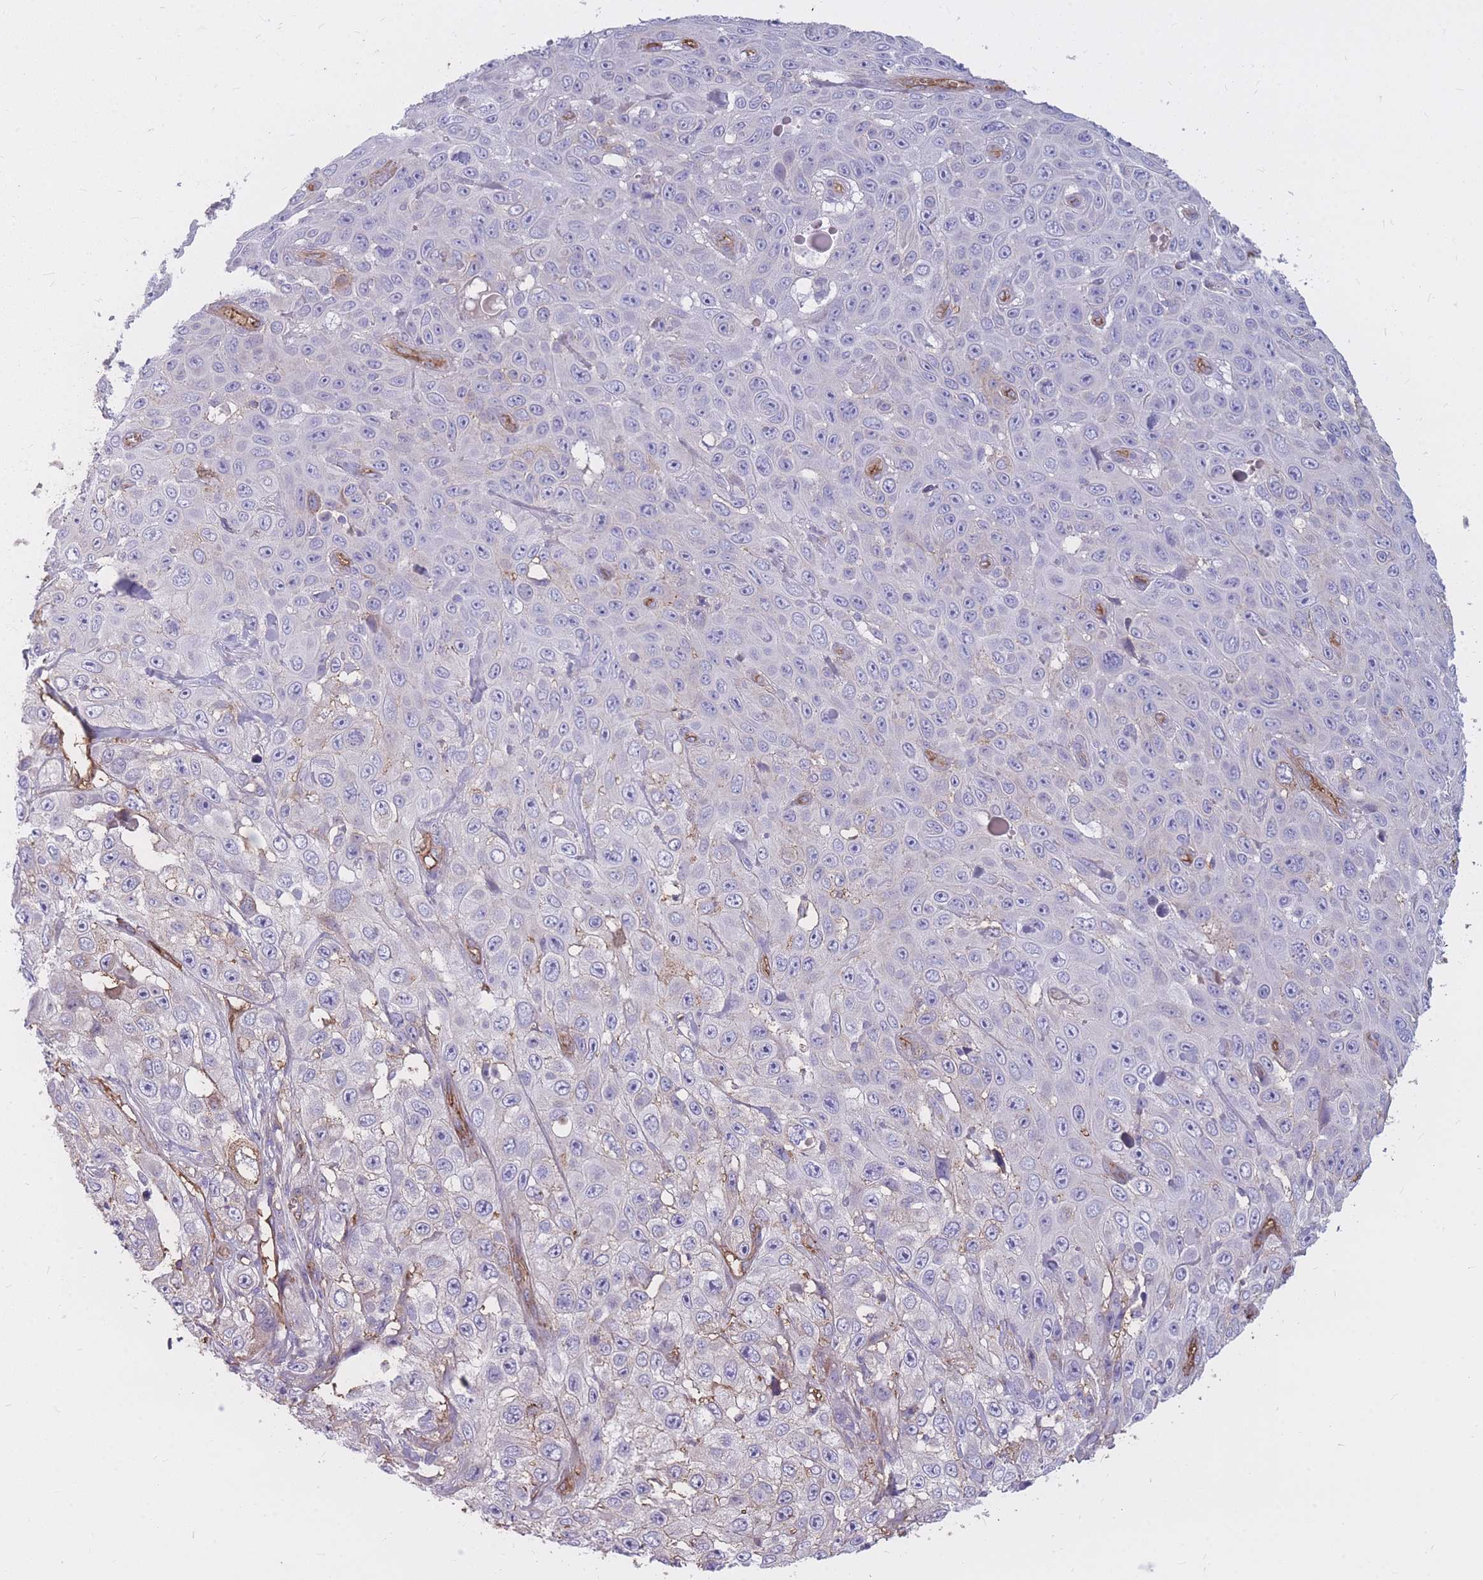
{"staining": {"intensity": "negative", "quantity": "none", "location": "none"}, "tissue": "skin cancer", "cell_type": "Tumor cells", "image_type": "cancer", "snomed": [{"axis": "morphology", "description": "Squamous cell carcinoma, NOS"}, {"axis": "topography", "description": "Skin"}], "caption": "DAB (3,3'-diaminobenzidine) immunohistochemical staining of human skin cancer shows no significant positivity in tumor cells.", "gene": "GNA11", "patient": {"sex": "male", "age": 82}}